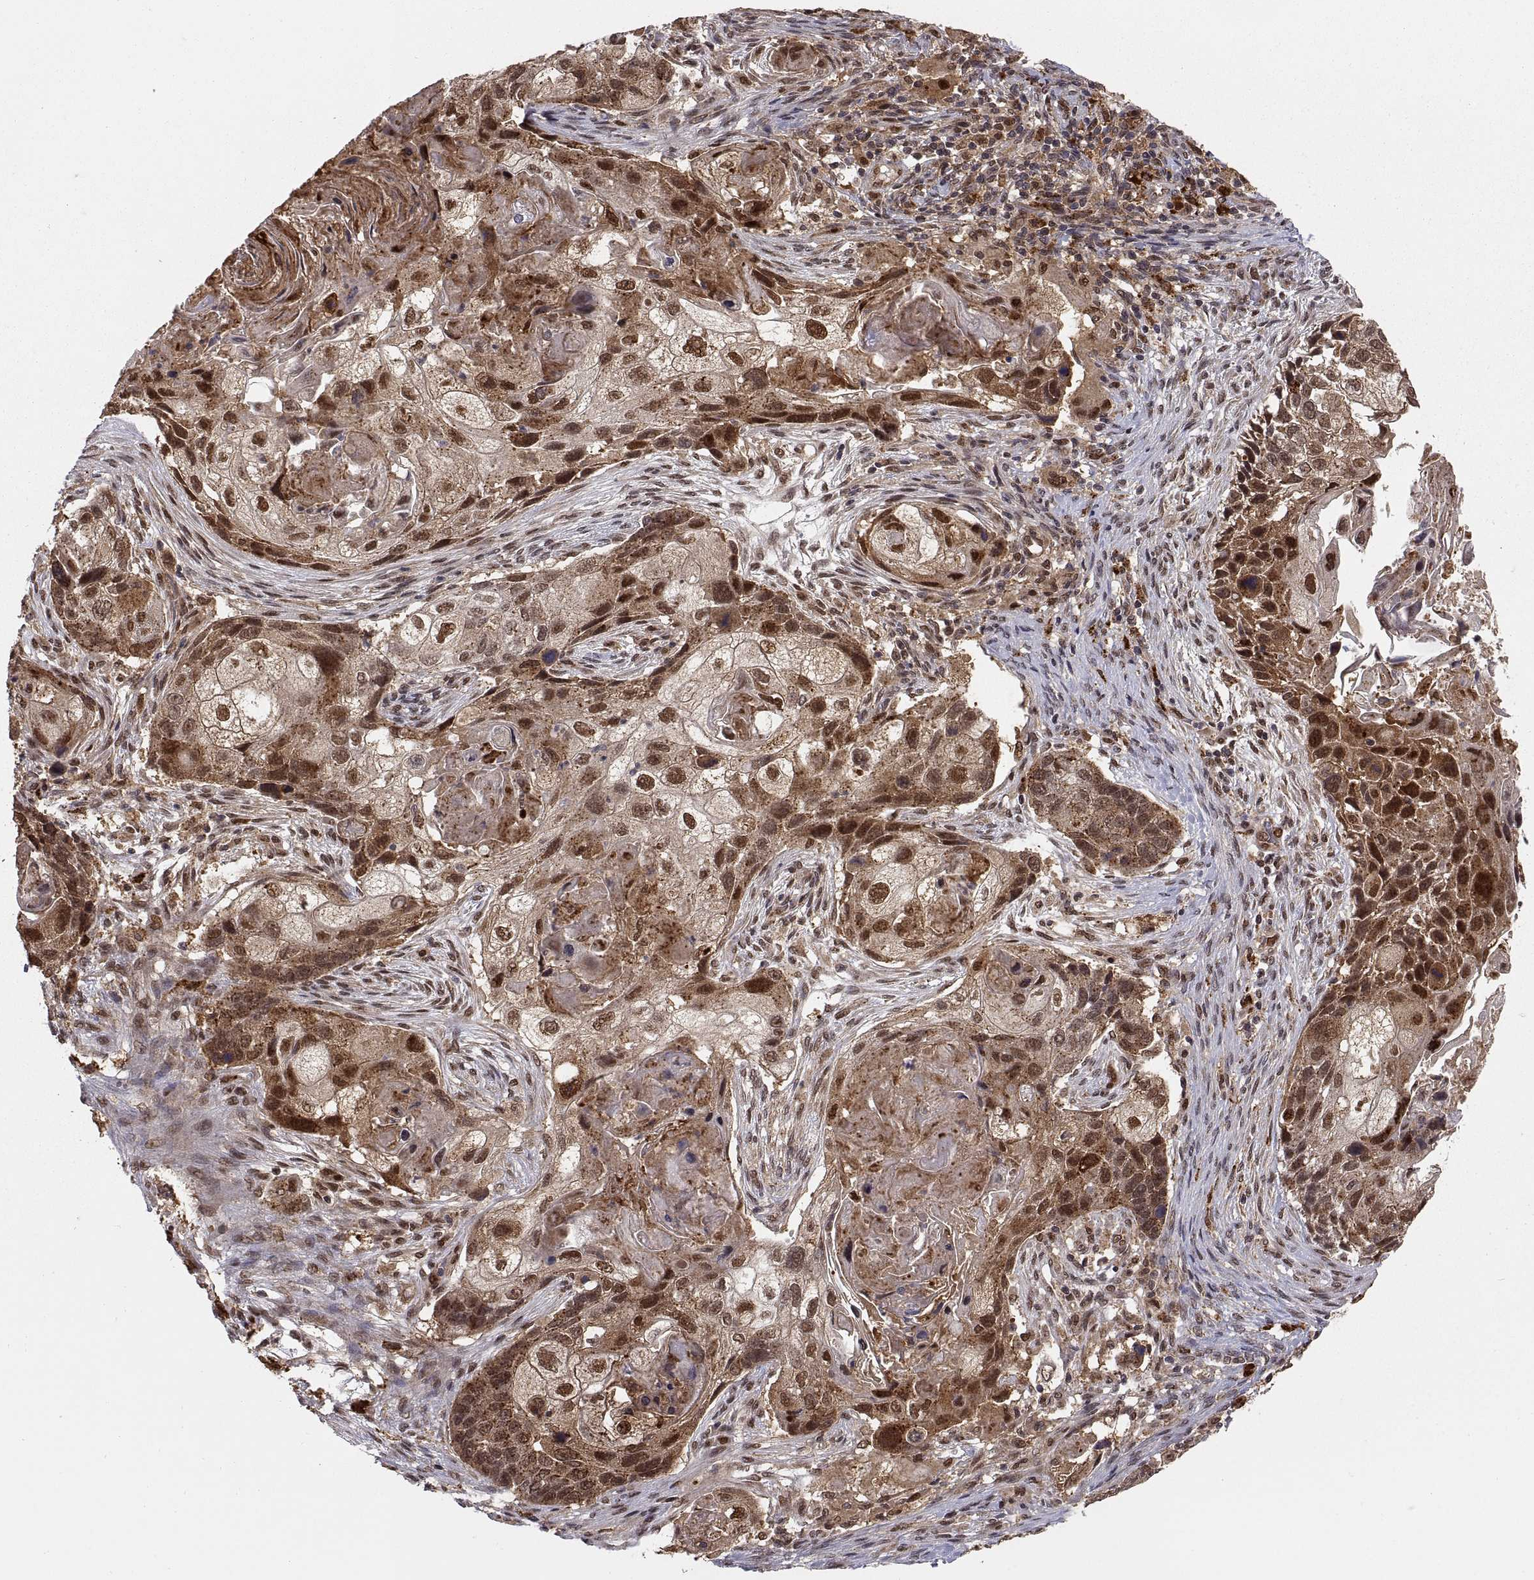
{"staining": {"intensity": "strong", "quantity": "25%-75%", "location": "cytoplasmic/membranous,nuclear"}, "tissue": "lung cancer", "cell_type": "Tumor cells", "image_type": "cancer", "snomed": [{"axis": "morphology", "description": "Squamous cell carcinoma, NOS"}, {"axis": "topography", "description": "Lung"}], "caption": "Approximately 25%-75% of tumor cells in human lung squamous cell carcinoma demonstrate strong cytoplasmic/membranous and nuclear protein positivity as visualized by brown immunohistochemical staining.", "gene": "PSMC2", "patient": {"sex": "male", "age": 69}}